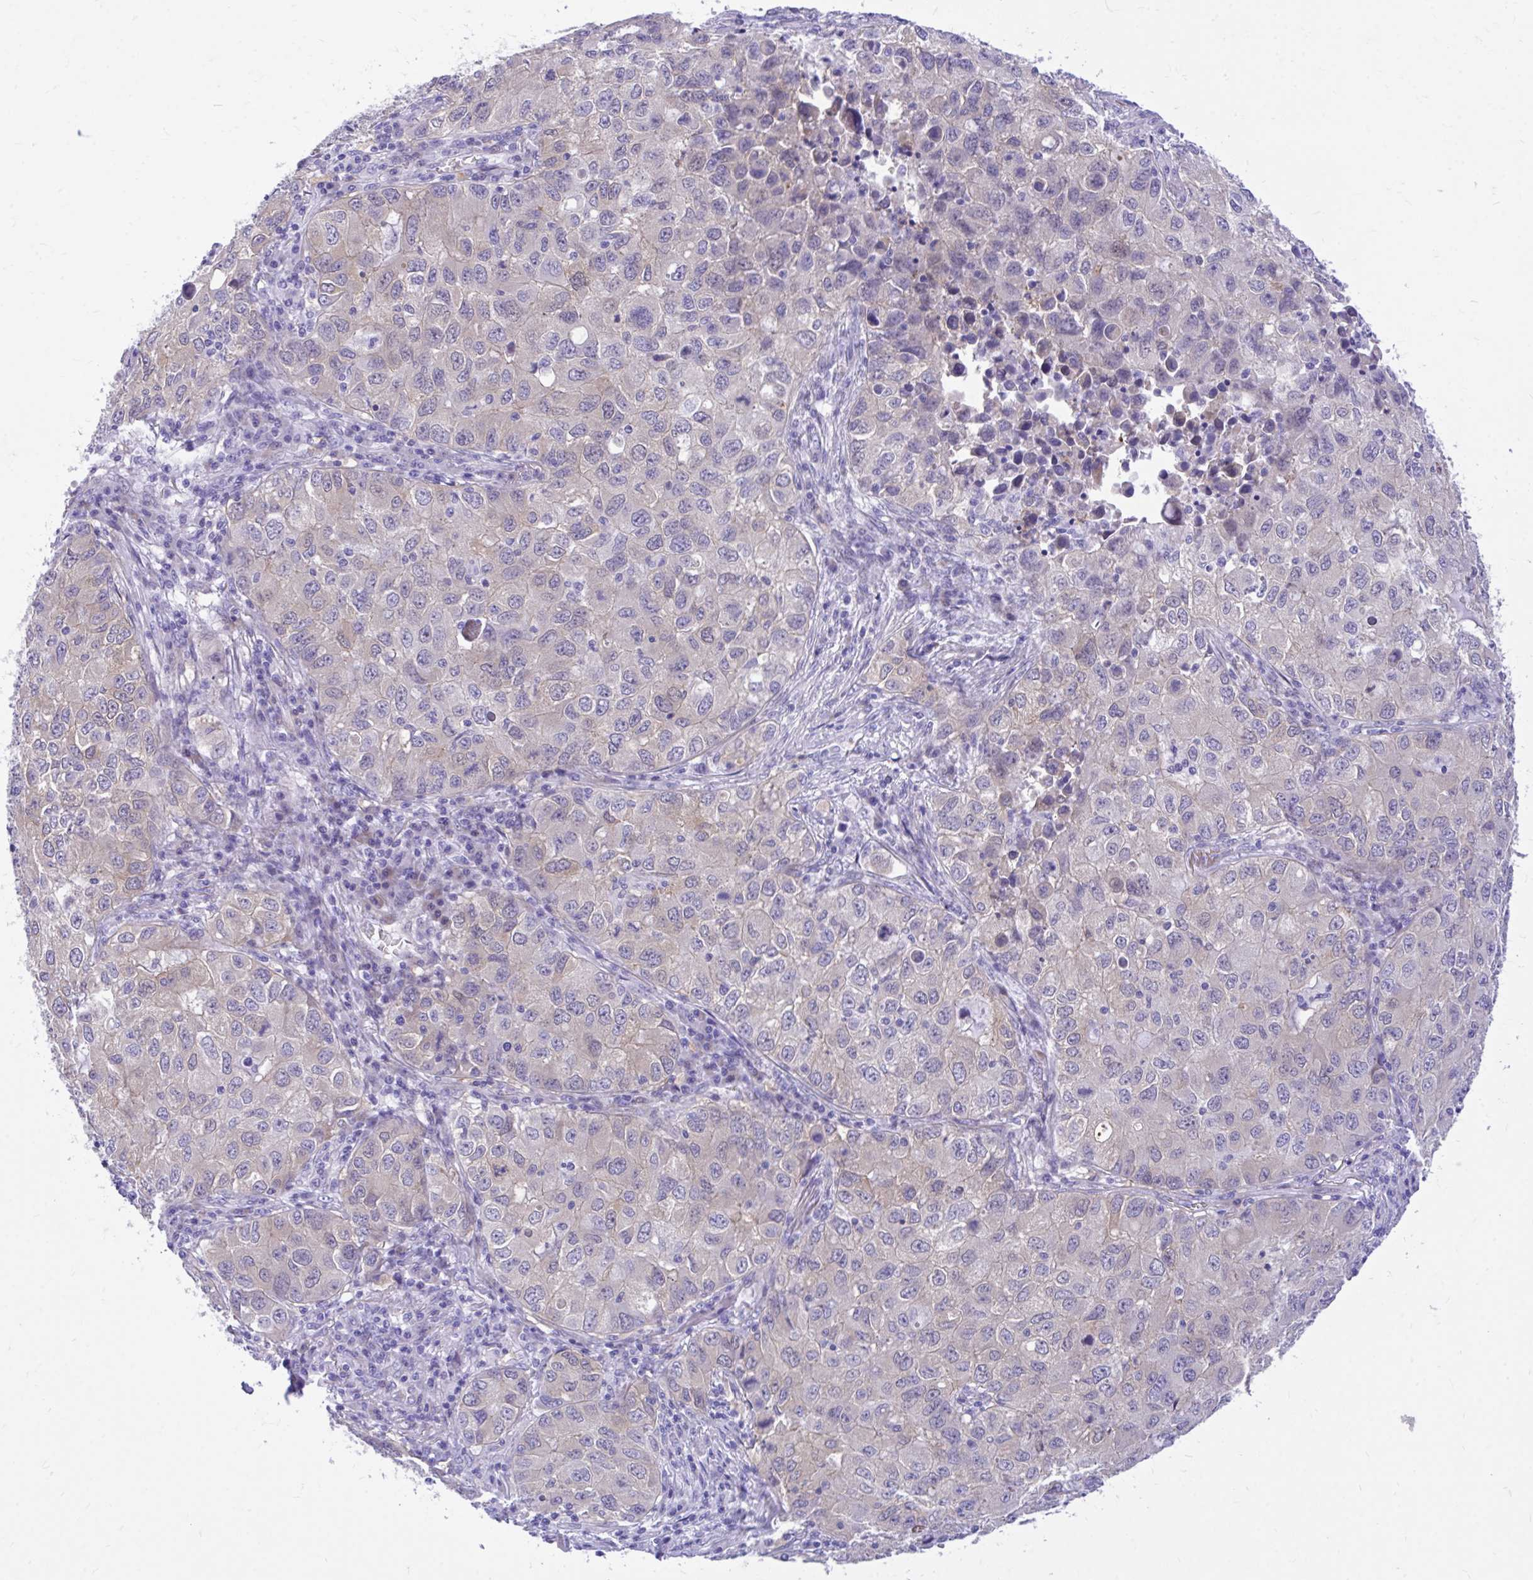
{"staining": {"intensity": "weak", "quantity": "<25%", "location": "cytoplasmic/membranous"}, "tissue": "lung cancer", "cell_type": "Tumor cells", "image_type": "cancer", "snomed": [{"axis": "morphology", "description": "Normal morphology"}, {"axis": "morphology", "description": "Adenocarcinoma, NOS"}, {"axis": "topography", "description": "Lymph node"}, {"axis": "topography", "description": "Lung"}], "caption": "The image shows no staining of tumor cells in lung adenocarcinoma.", "gene": "ADAMTSL1", "patient": {"sex": "female", "age": 51}}